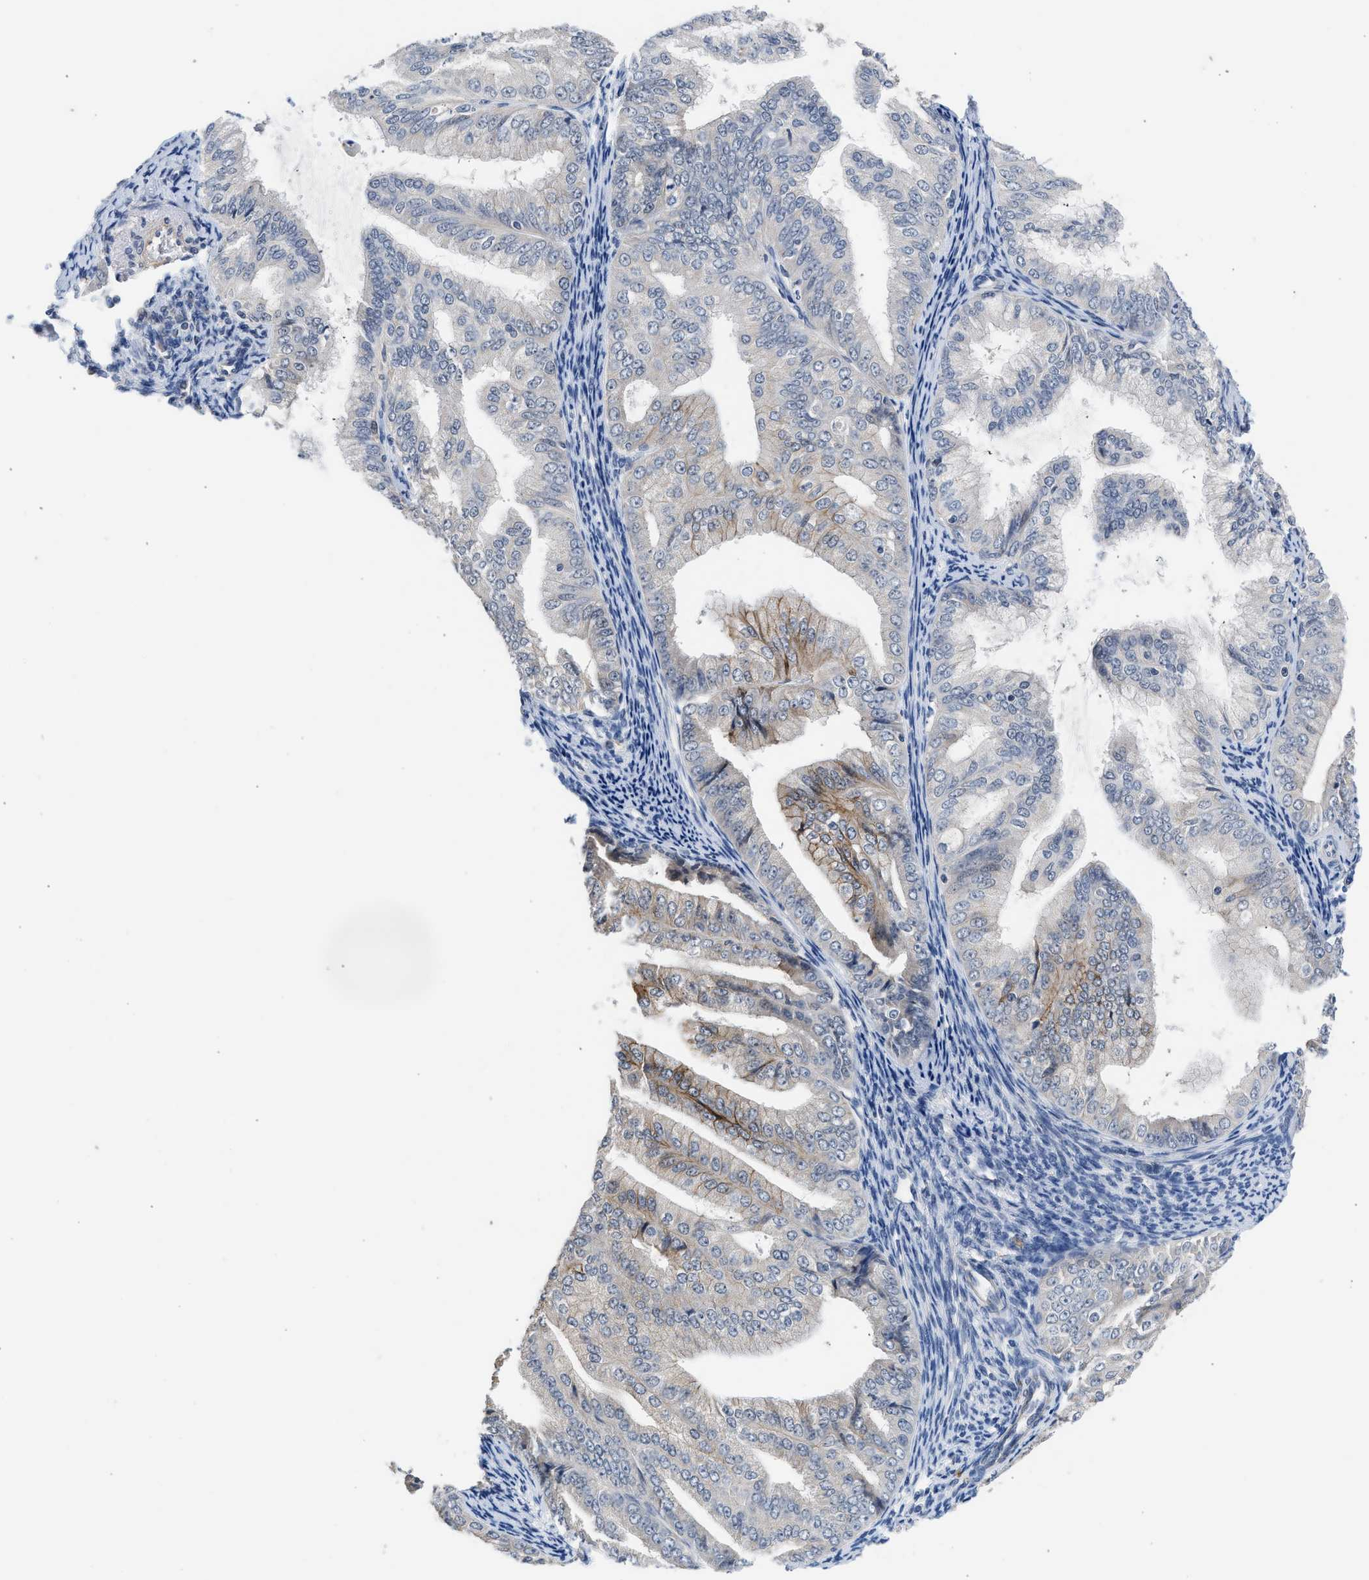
{"staining": {"intensity": "moderate", "quantity": "<25%", "location": "cytoplasmic/membranous"}, "tissue": "endometrial cancer", "cell_type": "Tumor cells", "image_type": "cancer", "snomed": [{"axis": "morphology", "description": "Adenocarcinoma, NOS"}, {"axis": "topography", "description": "Endometrium"}], "caption": "Moderate cytoplasmic/membranous protein staining is seen in about <25% of tumor cells in endometrial adenocarcinoma.", "gene": "CSF3R", "patient": {"sex": "female", "age": 63}}